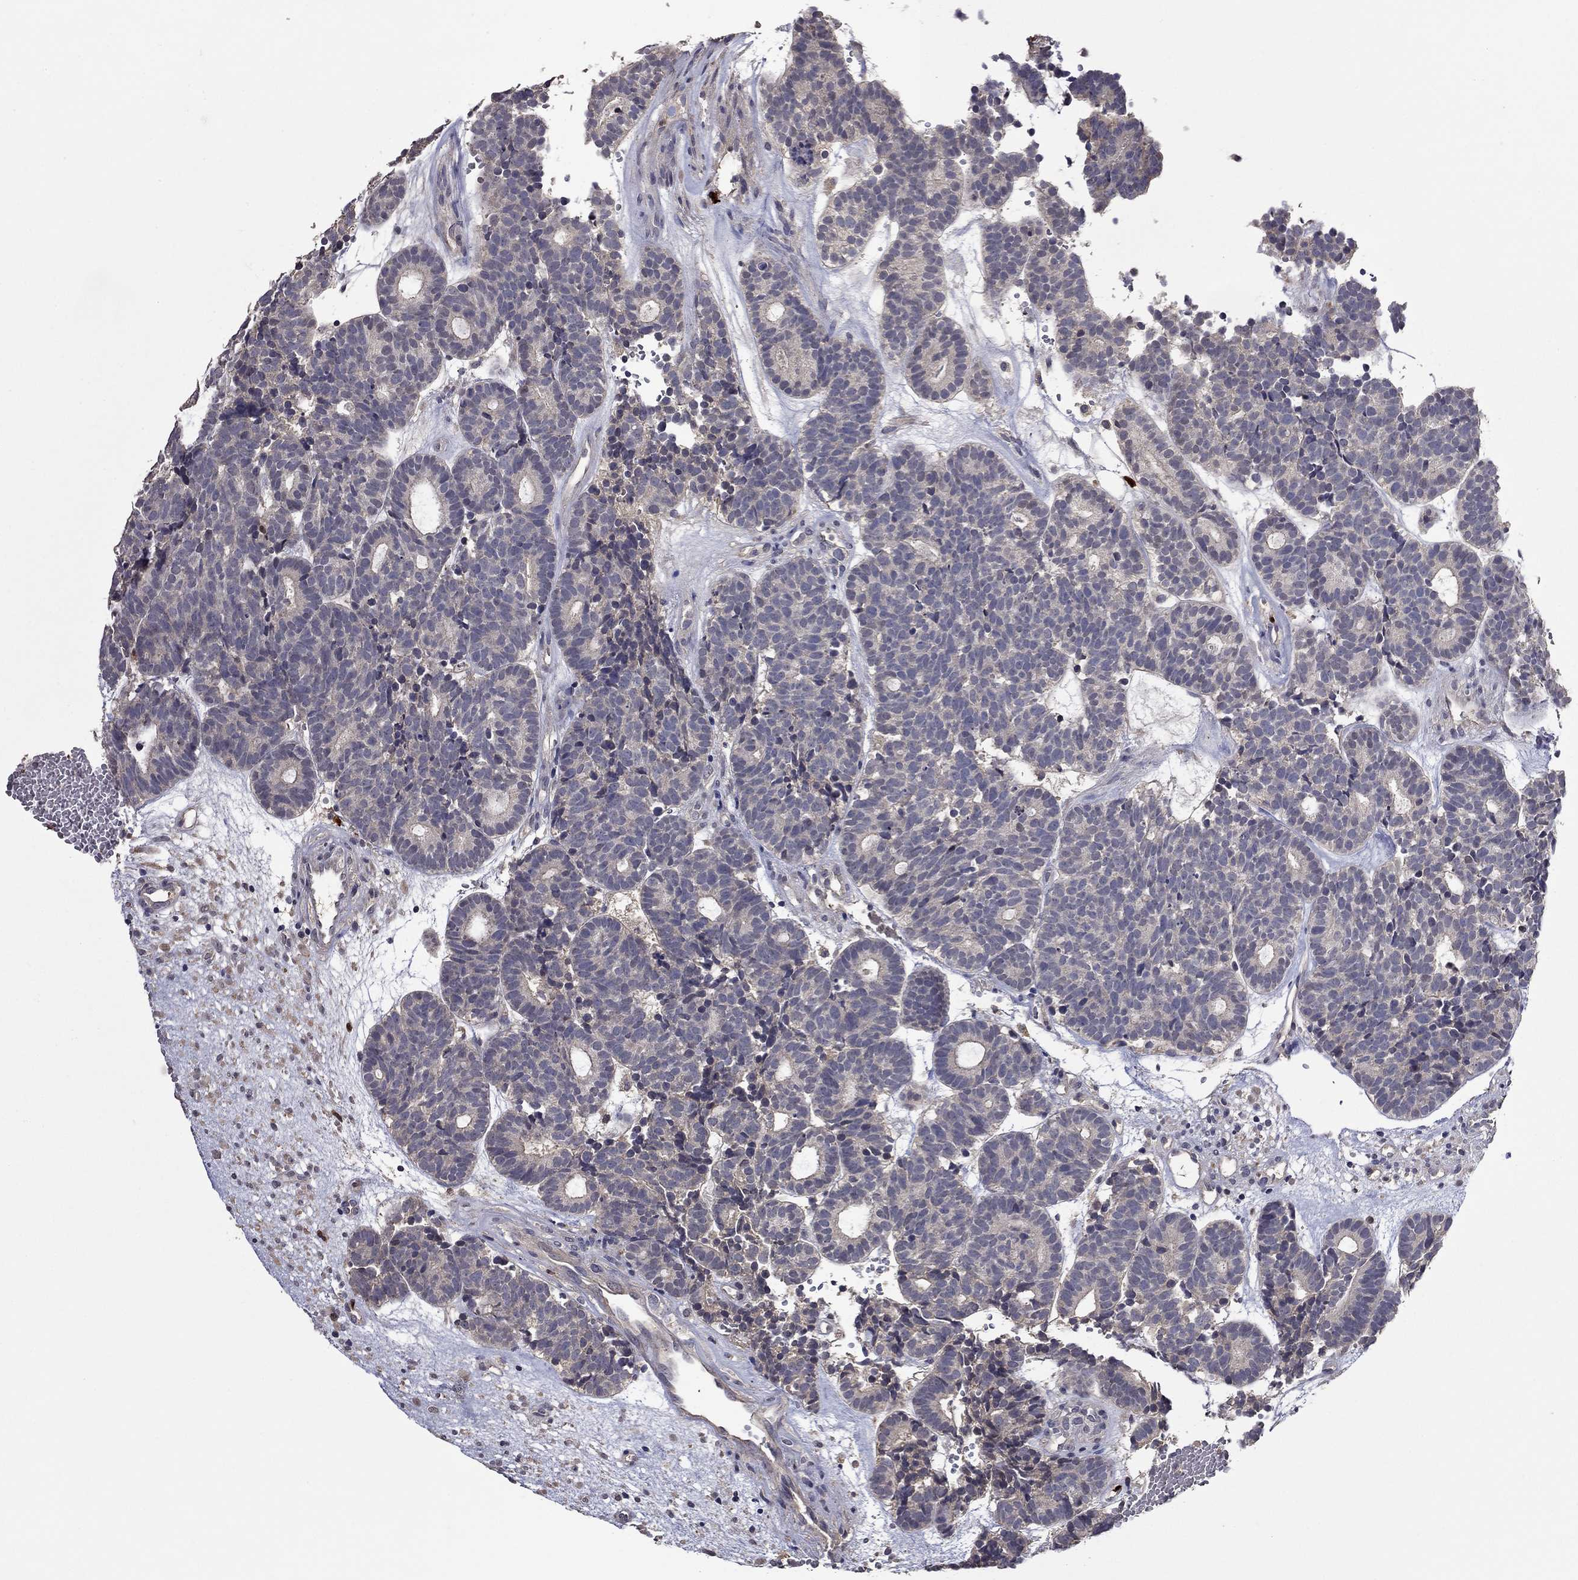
{"staining": {"intensity": "negative", "quantity": "none", "location": "none"}, "tissue": "head and neck cancer", "cell_type": "Tumor cells", "image_type": "cancer", "snomed": [{"axis": "morphology", "description": "Adenocarcinoma, NOS"}, {"axis": "topography", "description": "Head-Neck"}], "caption": "IHC of head and neck cancer (adenocarcinoma) displays no expression in tumor cells.", "gene": "SATB1", "patient": {"sex": "female", "age": 81}}